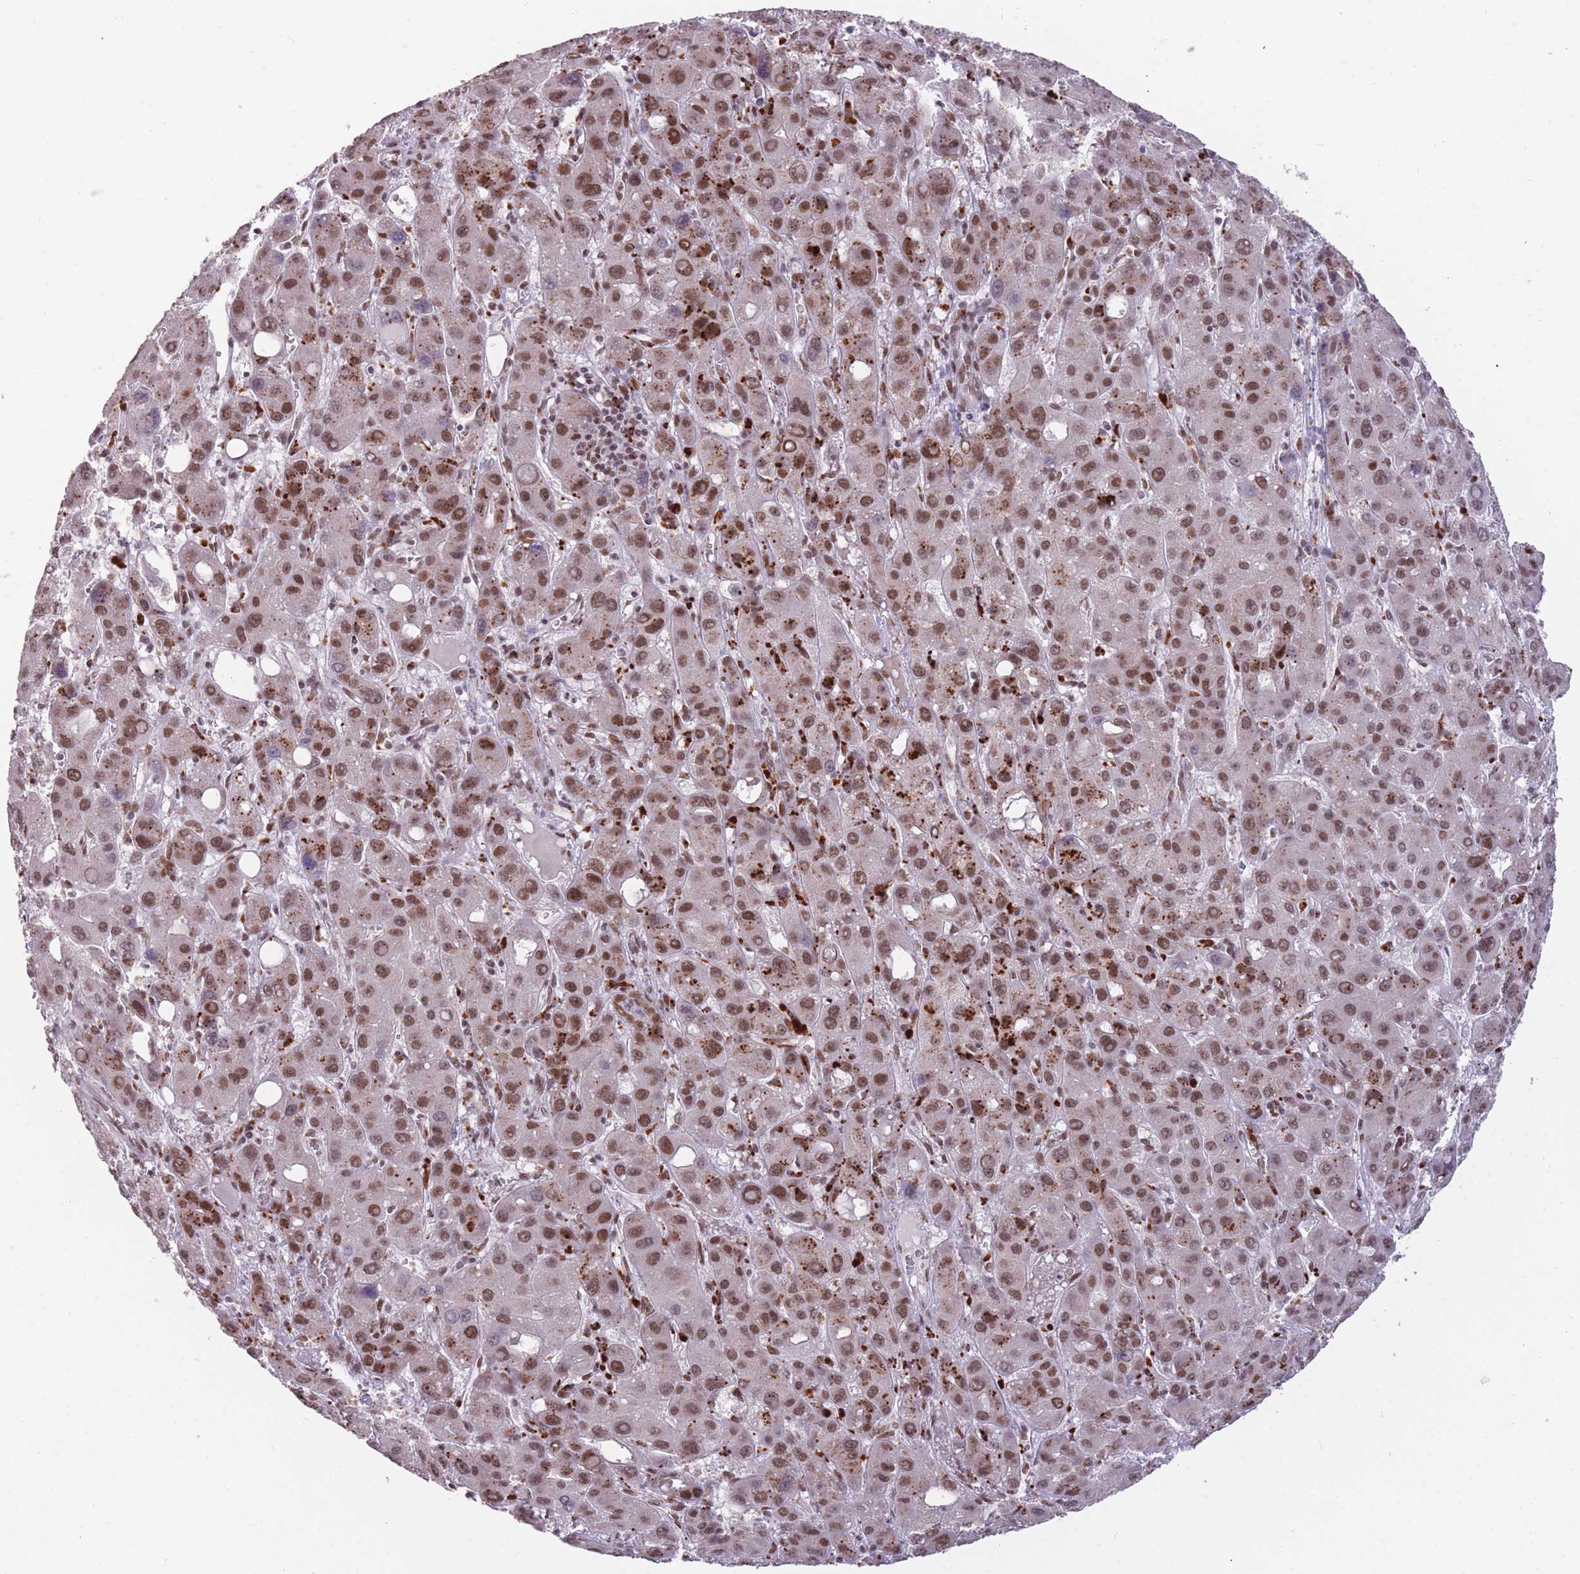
{"staining": {"intensity": "moderate", "quantity": ">75%", "location": "nuclear"}, "tissue": "liver cancer", "cell_type": "Tumor cells", "image_type": "cancer", "snomed": [{"axis": "morphology", "description": "Carcinoma, Hepatocellular, NOS"}, {"axis": "topography", "description": "Liver"}], "caption": "Immunohistochemical staining of human hepatocellular carcinoma (liver) shows medium levels of moderate nuclear positivity in about >75% of tumor cells. (Brightfield microscopy of DAB IHC at high magnification).", "gene": "HNRNPUL1", "patient": {"sex": "male", "age": 55}}